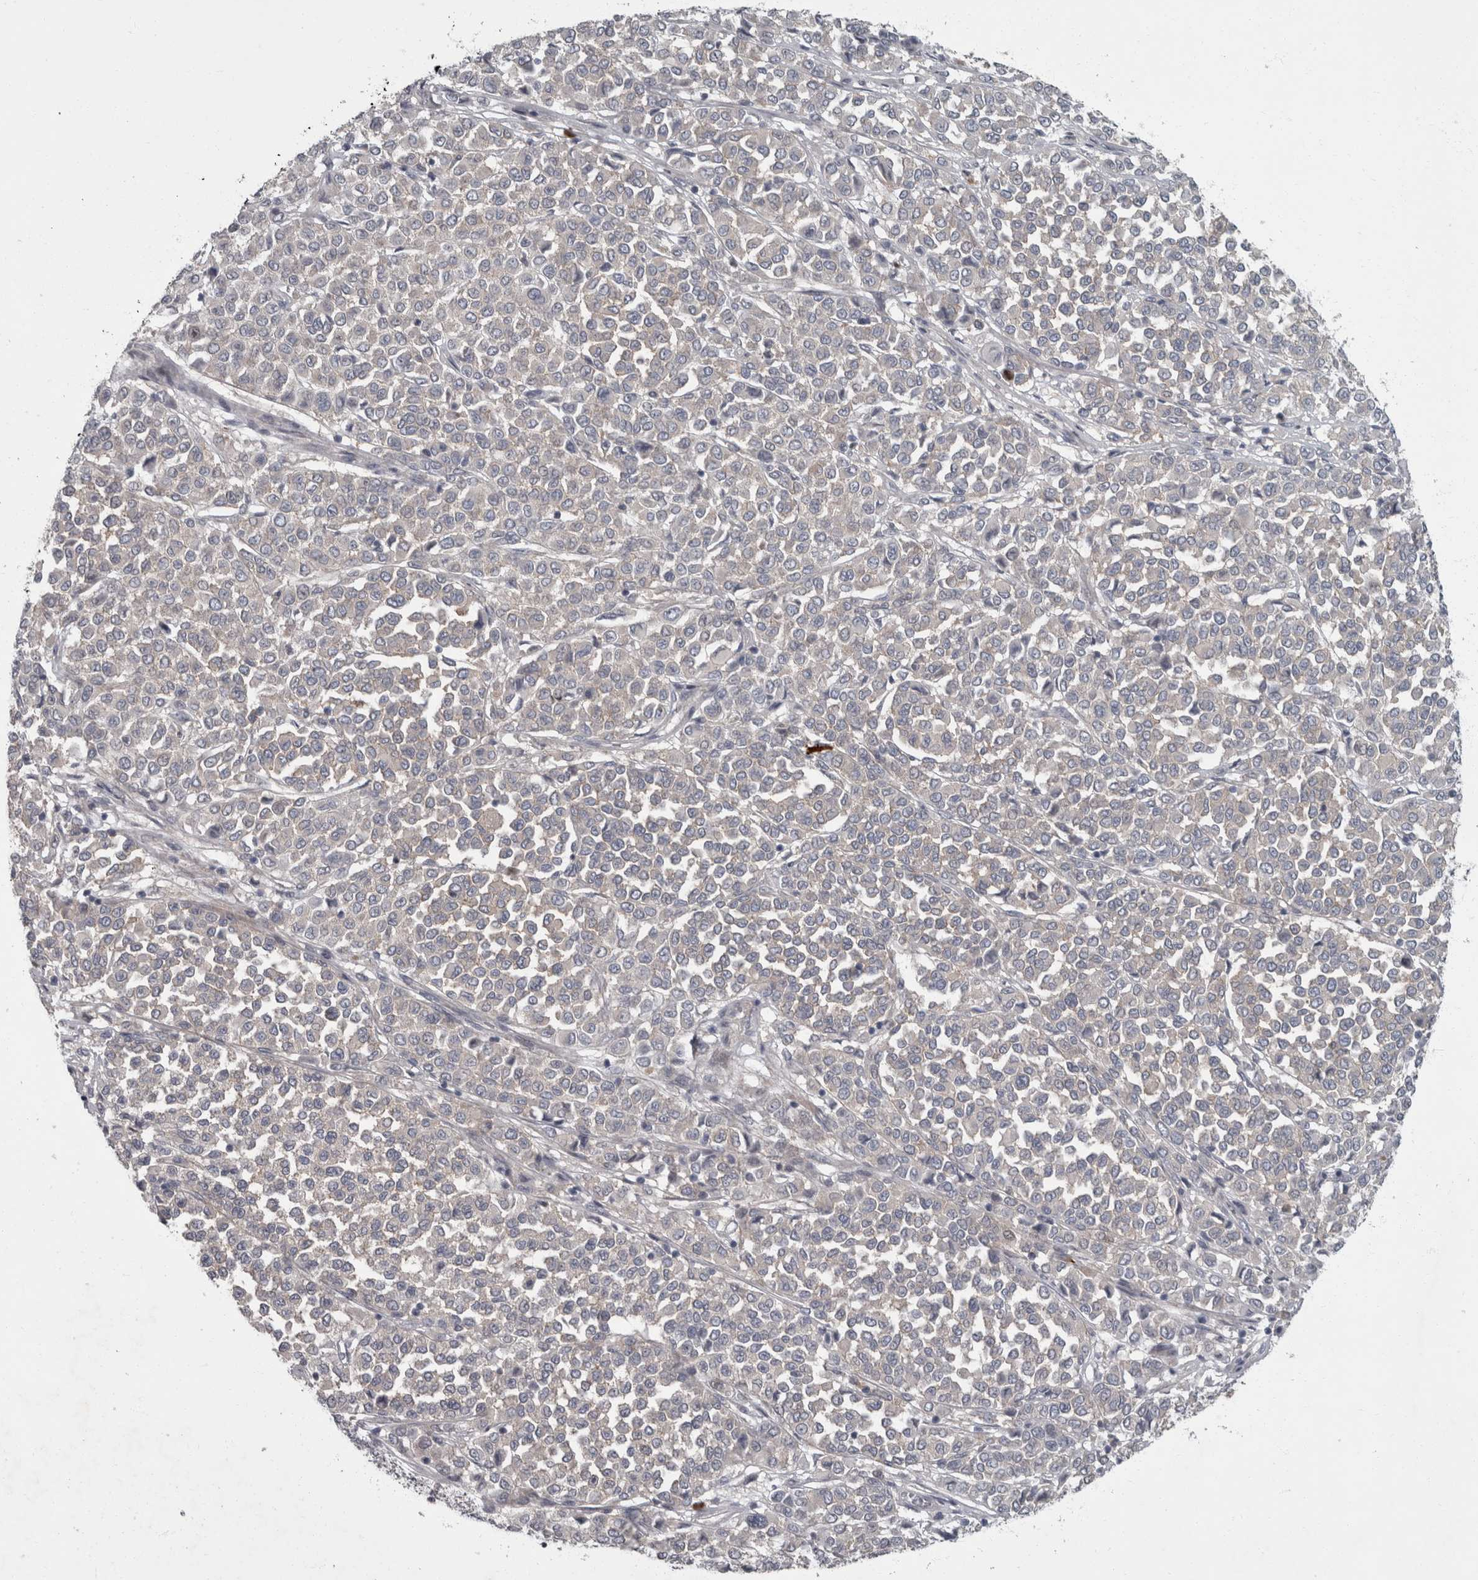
{"staining": {"intensity": "negative", "quantity": "none", "location": "none"}, "tissue": "melanoma", "cell_type": "Tumor cells", "image_type": "cancer", "snomed": [{"axis": "morphology", "description": "Malignant melanoma, Metastatic site"}, {"axis": "topography", "description": "Pancreas"}], "caption": "IHC photomicrograph of neoplastic tissue: human melanoma stained with DAB (3,3'-diaminobenzidine) displays no significant protein expression in tumor cells. (IHC, brightfield microscopy, high magnification).", "gene": "CDC42BPG", "patient": {"sex": "female", "age": 30}}